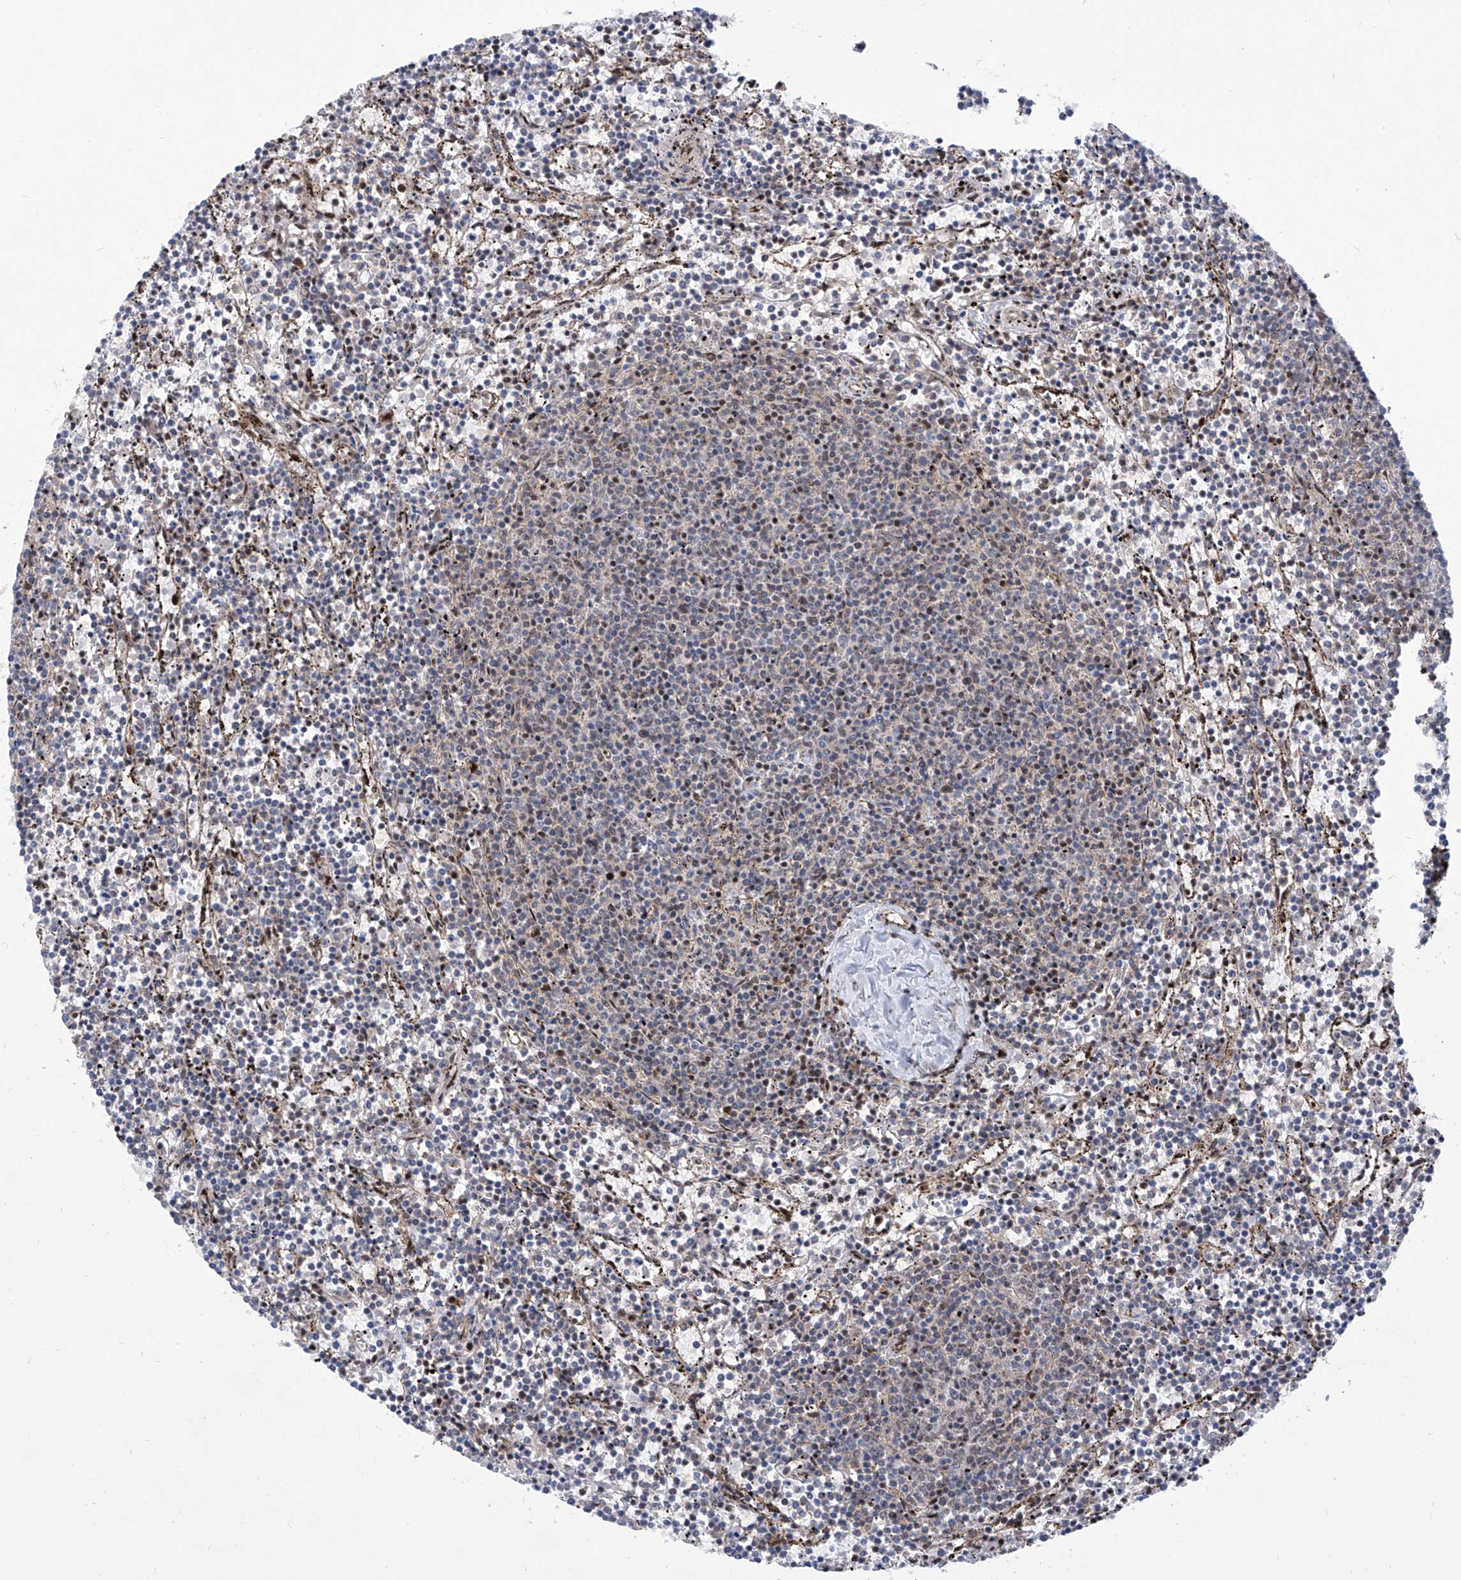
{"staining": {"intensity": "negative", "quantity": "none", "location": "none"}, "tissue": "lymphoma", "cell_type": "Tumor cells", "image_type": "cancer", "snomed": [{"axis": "morphology", "description": "Malignant lymphoma, non-Hodgkin's type, Low grade"}, {"axis": "topography", "description": "Spleen"}], "caption": "IHC photomicrograph of lymphoma stained for a protein (brown), which reveals no expression in tumor cells.", "gene": "CEP290", "patient": {"sex": "female", "age": 50}}